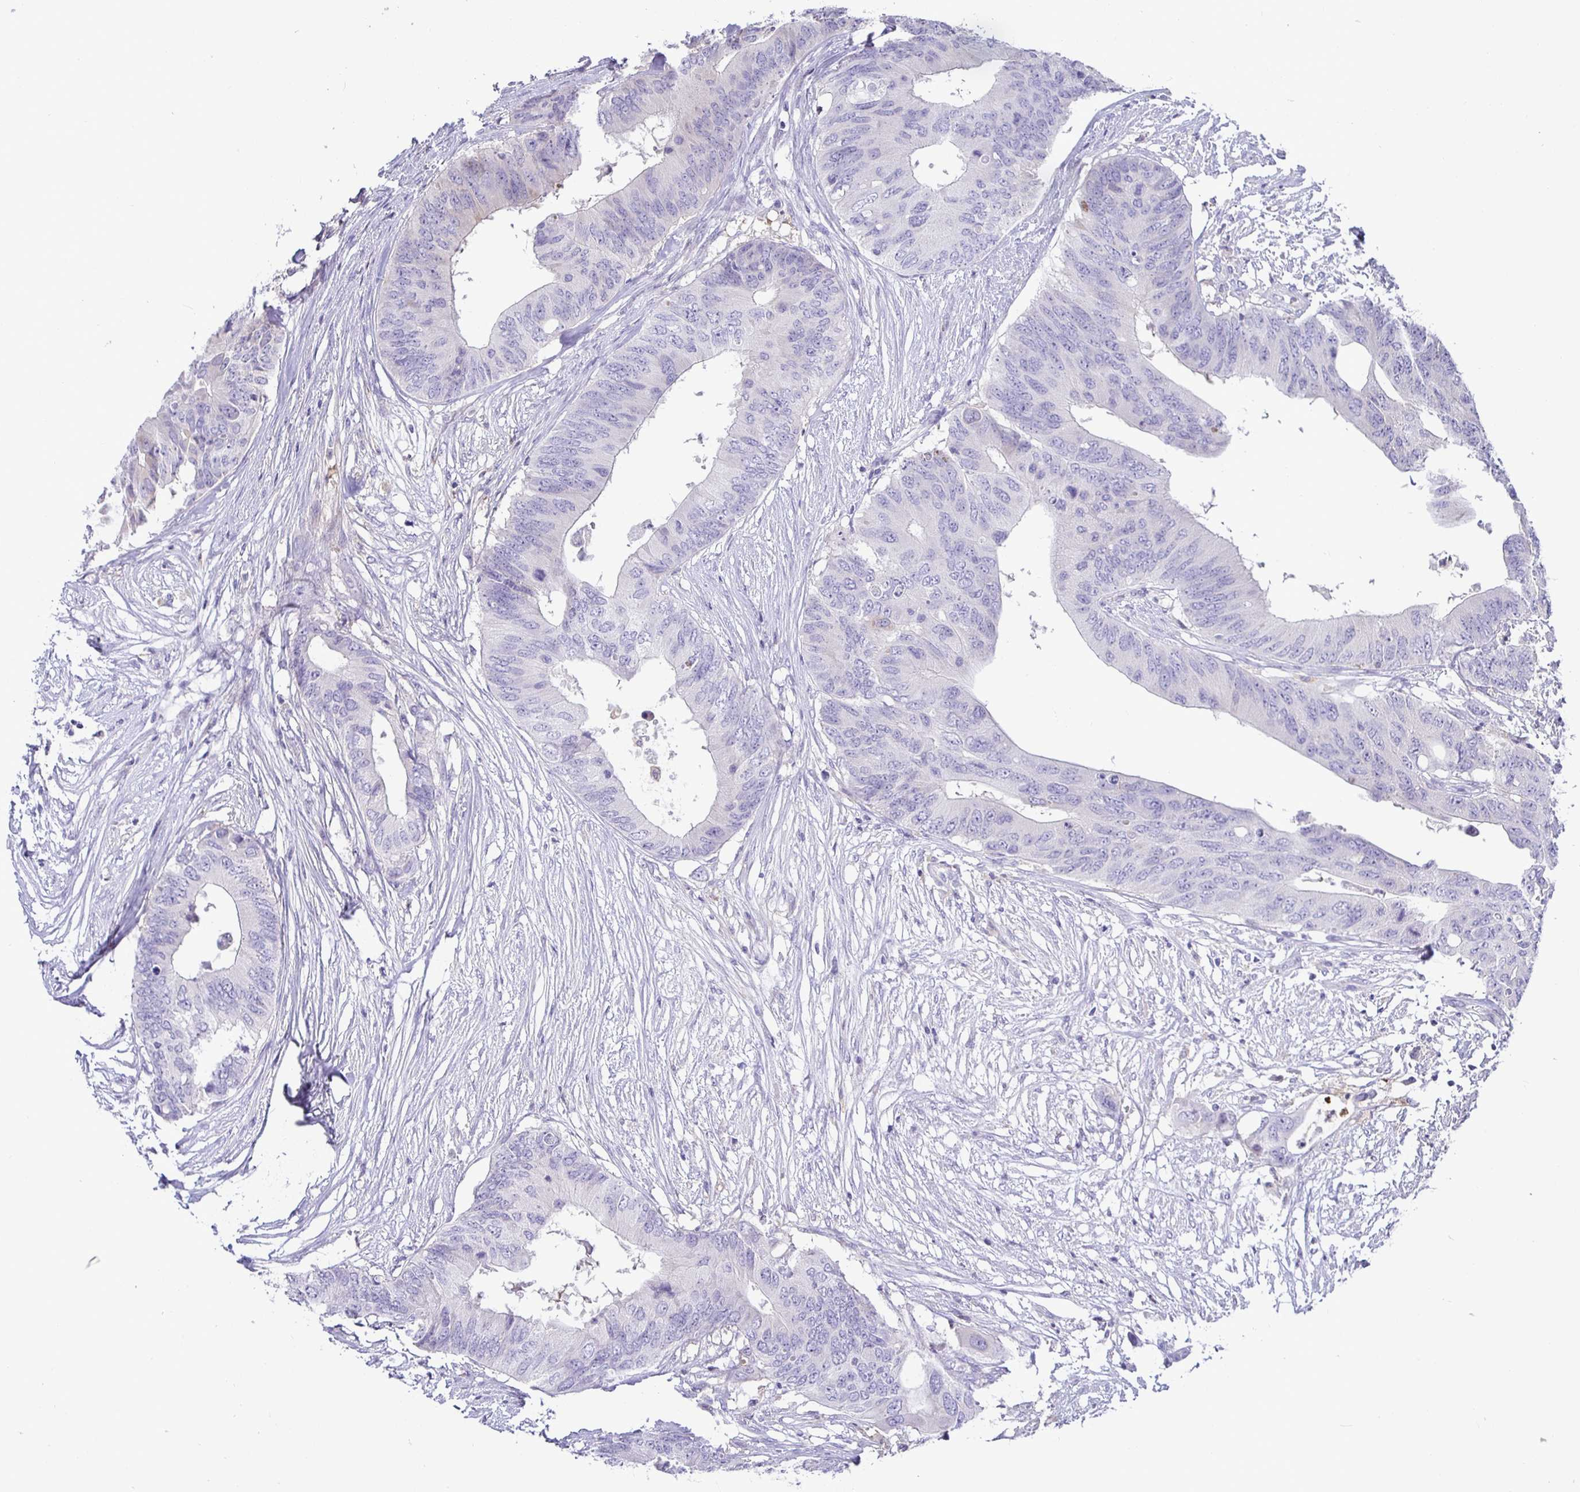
{"staining": {"intensity": "negative", "quantity": "none", "location": "none"}, "tissue": "colorectal cancer", "cell_type": "Tumor cells", "image_type": "cancer", "snomed": [{"axis": "morphology", "description": "Adenocarcinoma, NOS"}, {"axis": "topography", "description": "Colon"}], "caption": "Immunohistochemistry (IHC) photomicrograph of neoplastic tissue: colorectal cancer stained with DAB demonstrates no significant protein positivity in tumor cells.", "gene": "SIRPA", "patient": {"sex": "male", "age": 71}}